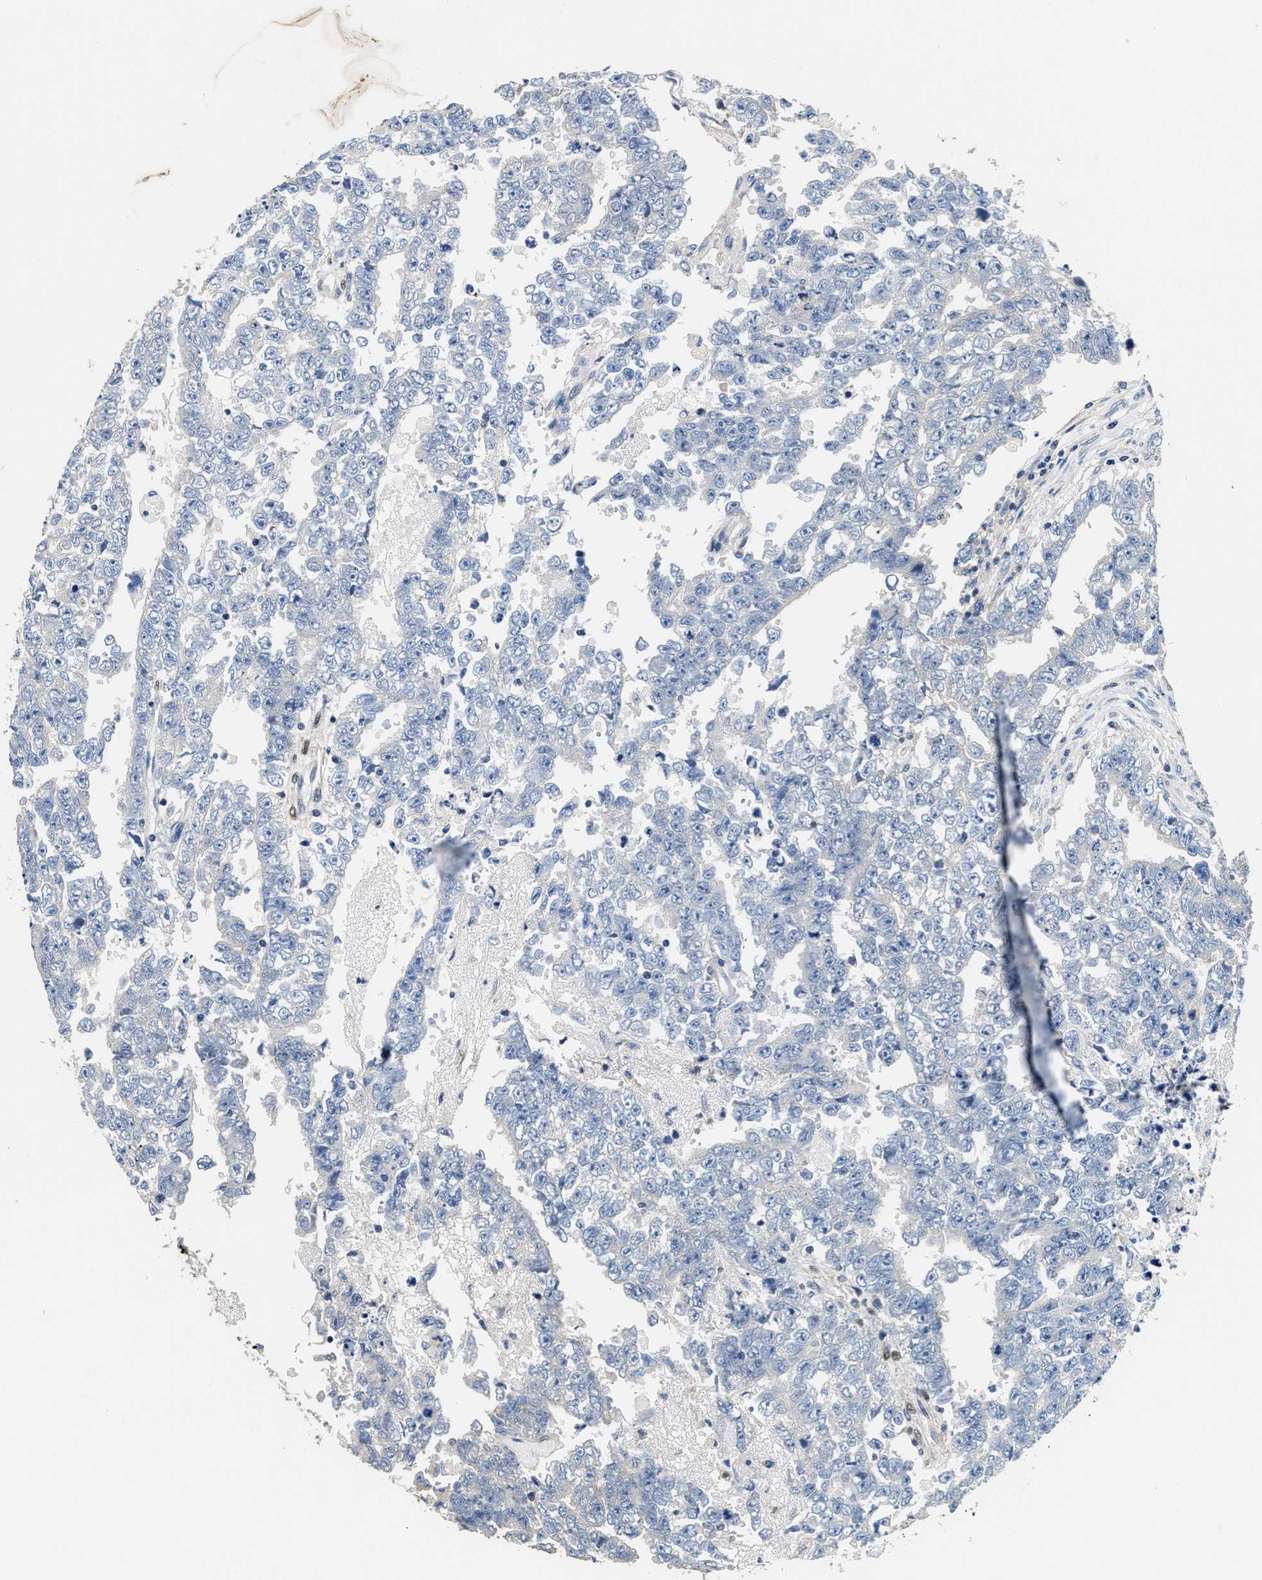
{"staining": {"intensity": "negative", "quantity": "none", "location": "none"}, "tissue": "testis cancer", "cell_type": "Tumor cells", "image_type": "cancer", "snomed": [{"axis": "morphology", "description": "Carcinoma, Embryonal, NOS"}, {"axis": "topography", "description": "Testis"}], "caption": "Testis embryonal carcinoma was stained to show a protein in brown. There is no significant positivity in tumor cells. The staining is performed using DAB brown chromogen with nuclei counter-stained in using hematoxylin.", "gene": "ANKIB1", "patient": {"sex": "male", "age": 25}}